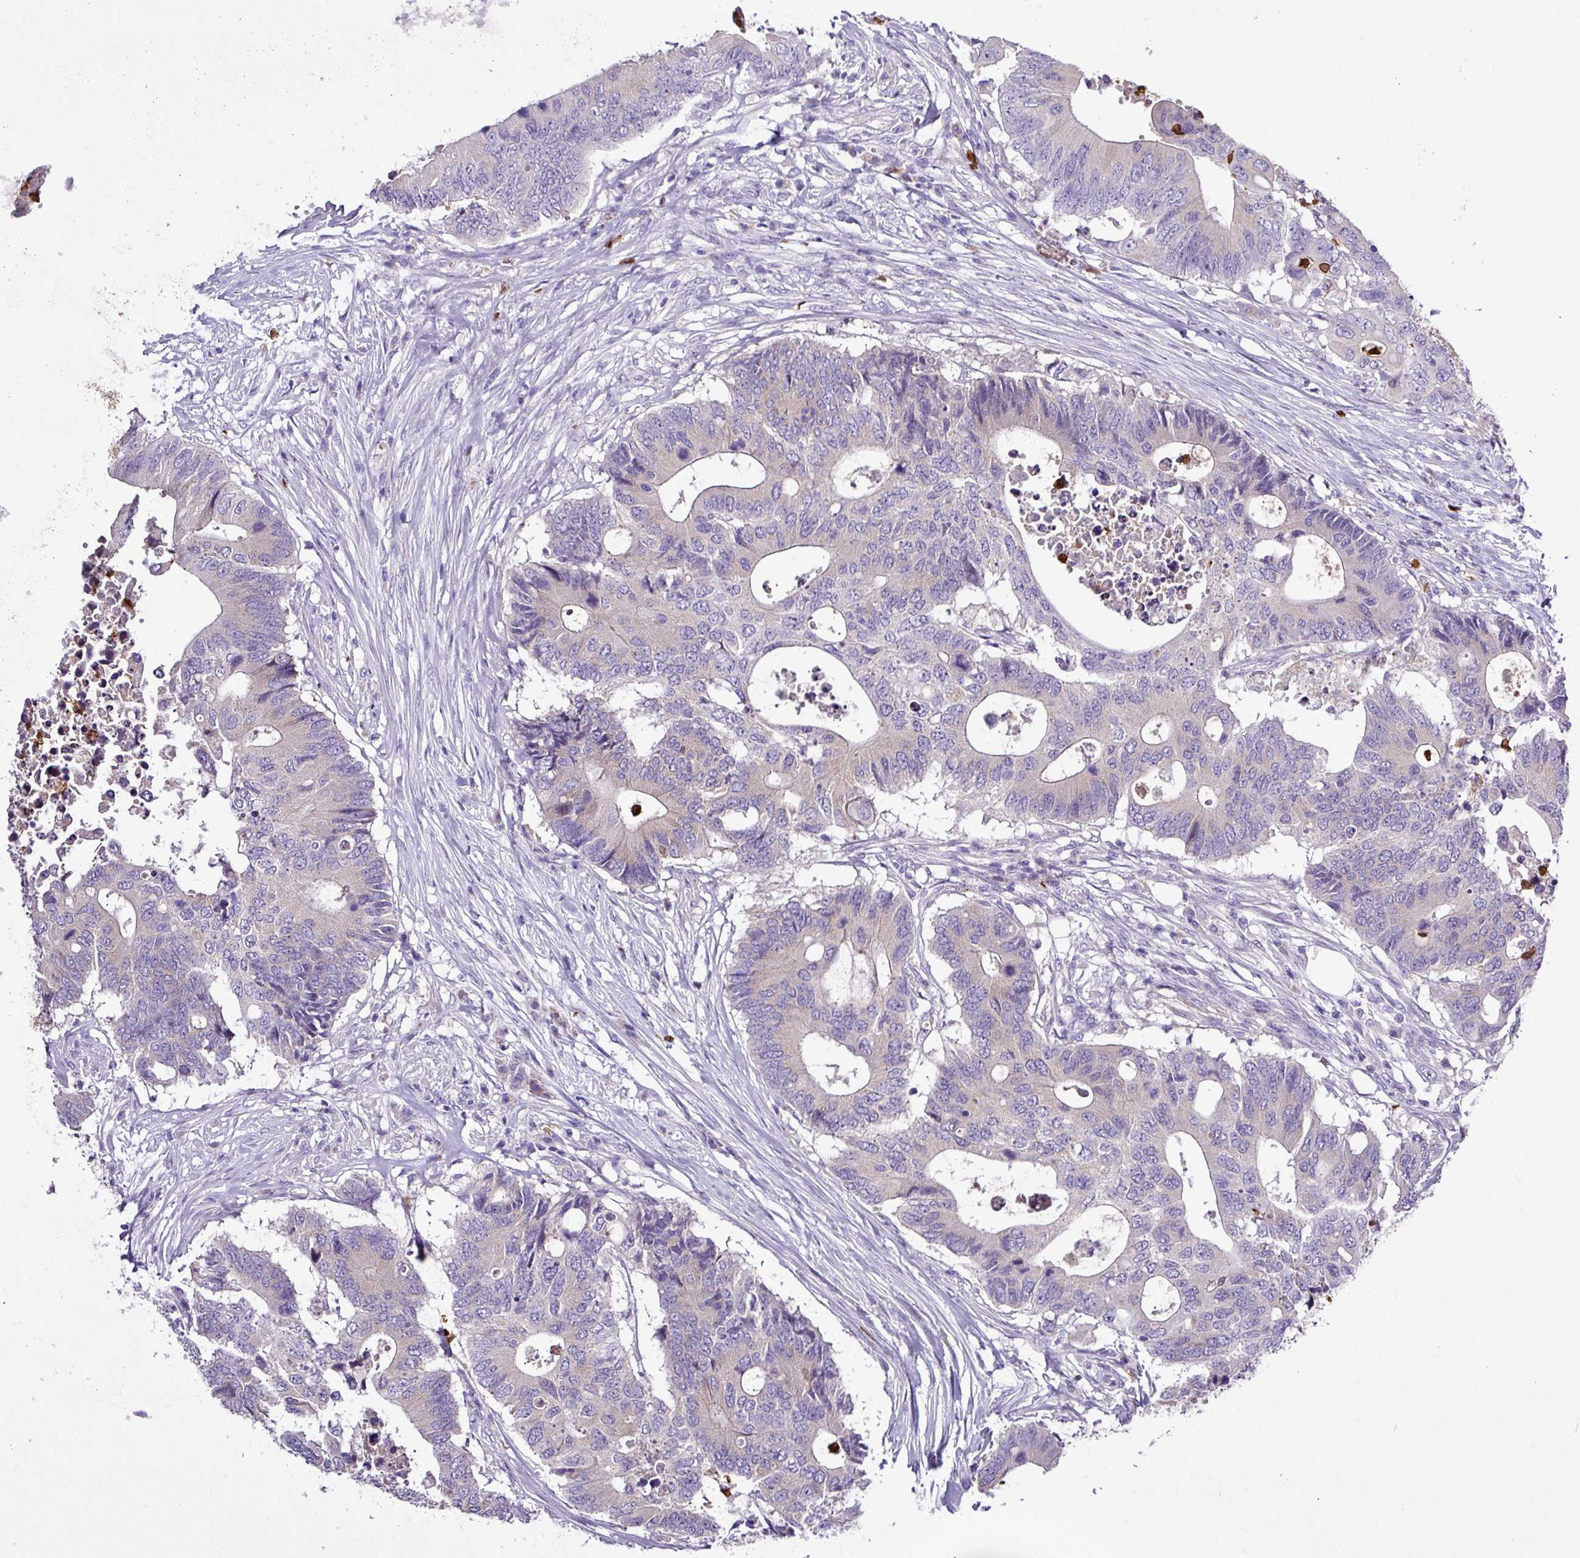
{"staining": {"intensity": "negative", "quantity": "none", "location": "none"}, "tissue": "colorectal cancer", "cell_type": "Tumor cells", "image_type": "cancer", "snomed": [{"axis": "morphology", "description": "Adenocarcinoma, NOS"}, {"axis": "topography", "description": "Colon"}], "caption": "High magnification brightfield microscopy of colorectal adenocarcinoma stained with DAB (brown) and counterstained with hematoxylin (blue): tumor cells show no significant expression.", "gene": "MGAT4B", "patient": {"sex": "male", "age": 71}}